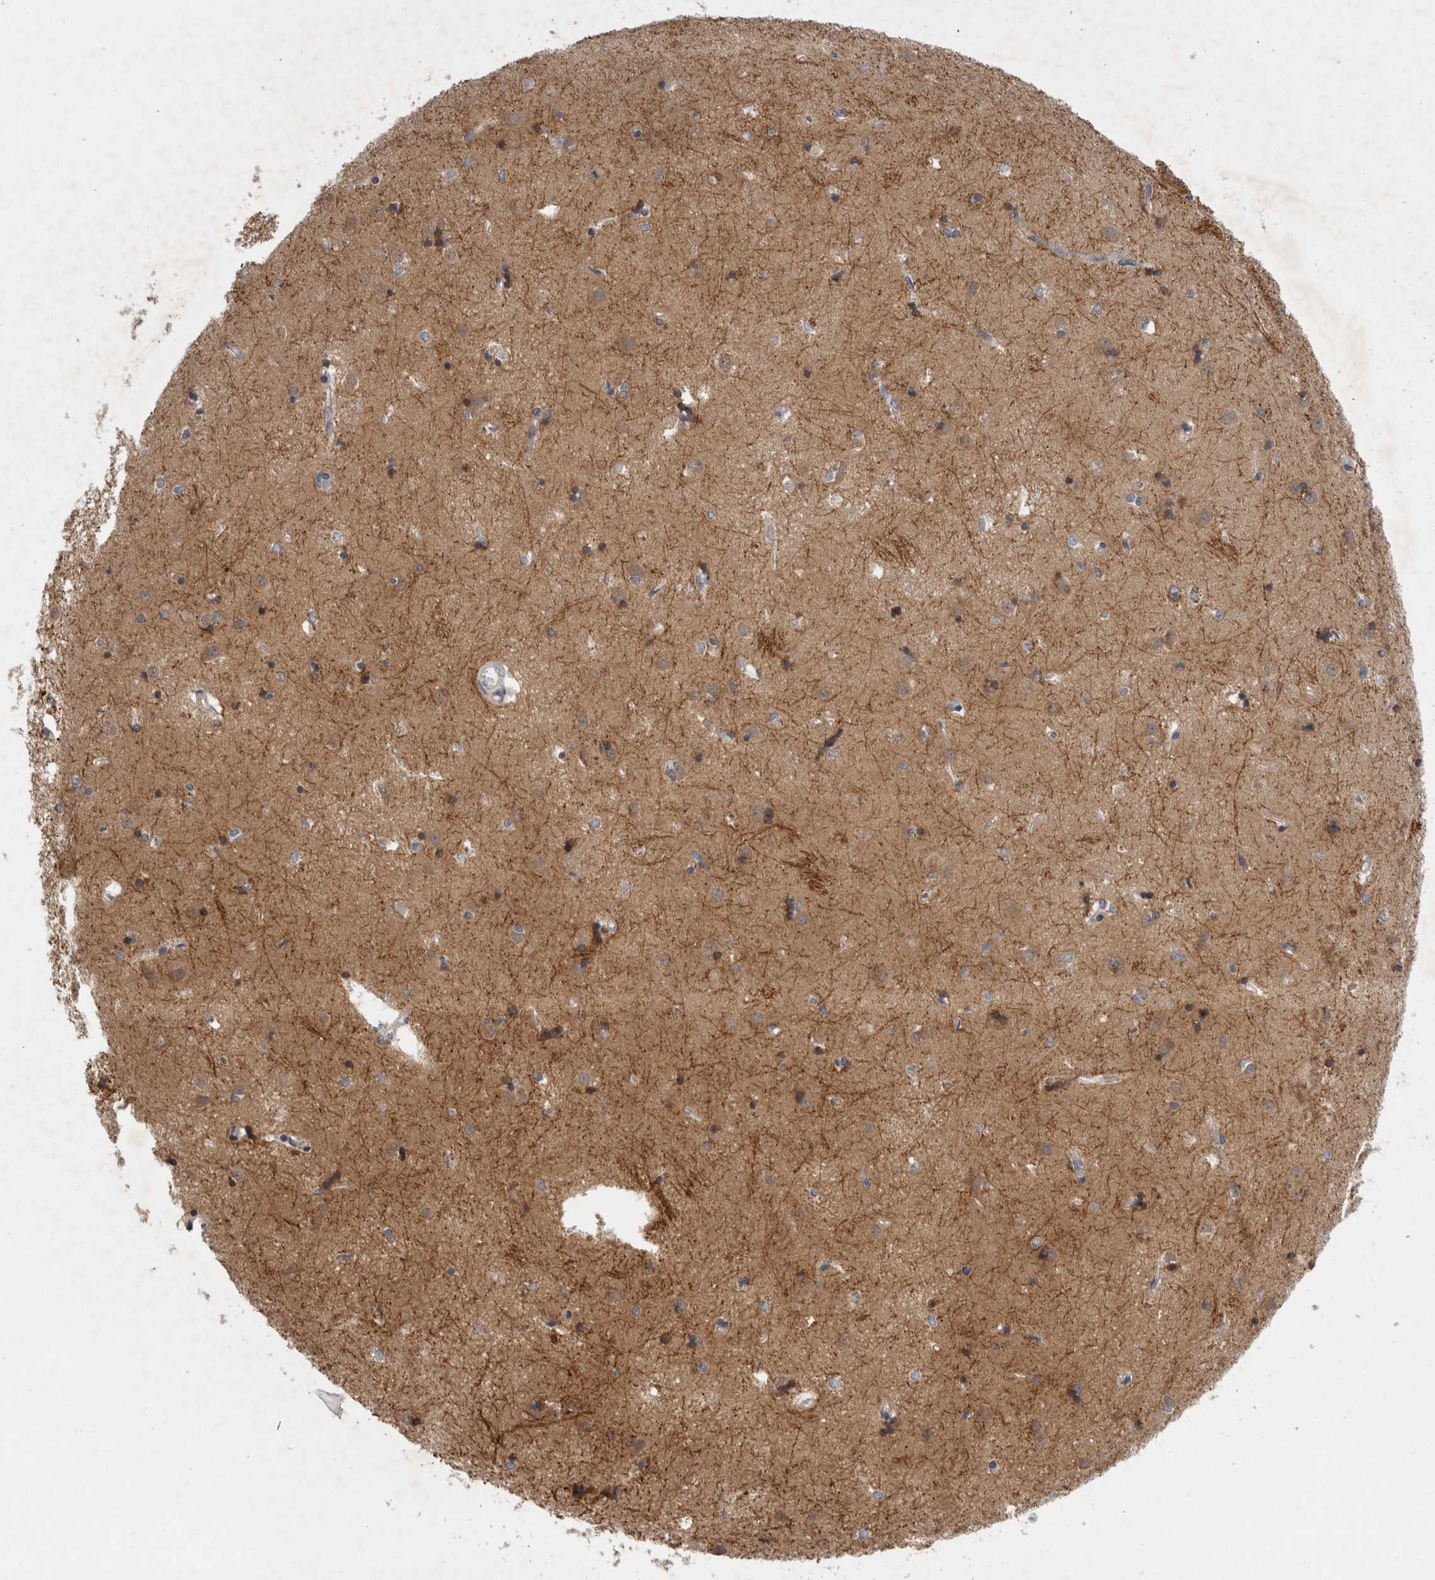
{"staining": {"intensity": "negative", "quantity": "none", "location": "none"}, "tissue": "caudate", "cell_type": "Glial cells", "image_type": "normal", "snomed": [{"axis": "morphology", "description": "Normal tissue, NOS"}, {"axis": "topography", "description": "Lateral ventricle wall"}], "caption": "Histopathology image shows no protein staining in glial cells of benign caudate. (IHC, brightfield microscopy, high magnification).", "gene": "AASDHPPT", "patient": {"sex": "male", "age": 45}}